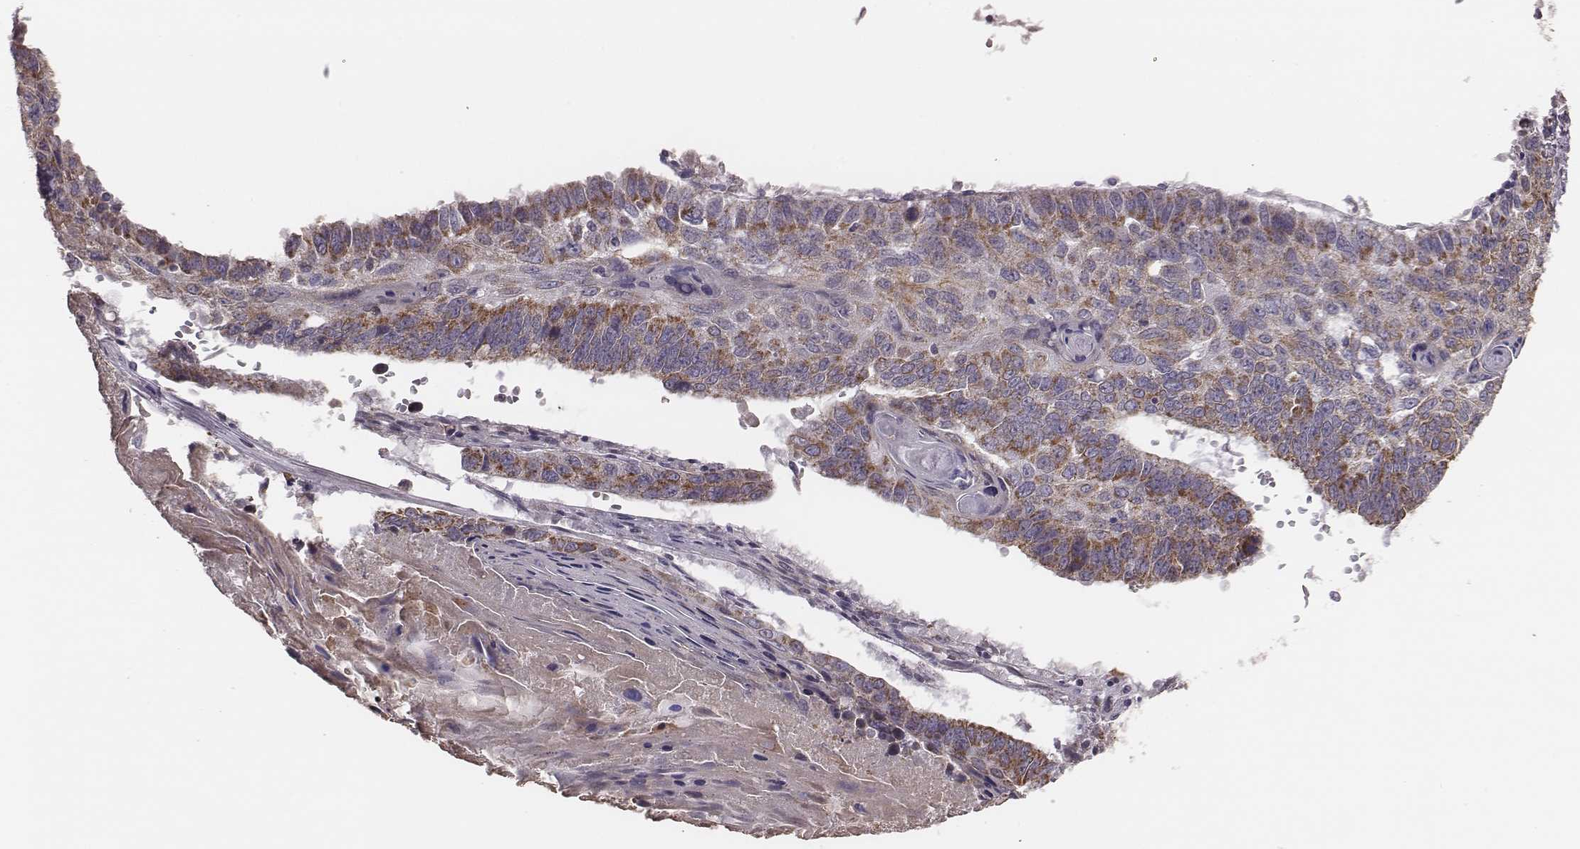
{"staining": {"intensity": "weak", "quantity": ">75%", "location": "cytoplasmic/membranous"}, "tissue": "lung cancer", "cell_type": "Tumor cells", "image_type": "cancer", "snomed": [{"axis": "morphology", "description": "Squamous cell carcinoma, NOS"}, {"axis": "topography", "description": "Lung"}], "caption": "The histopathology image shows a brown stain indicating the presence of a protein in the cytoplasmic/membranous of tumor cells in squamous cell carcinoma (lung). The staining was performed using DAB, with brown indicating positive protein expression. Nuclei are stained blue with hematoxylin.", "gene": "HAVCR1", "patient": {"sex": "male", "age": 73}}